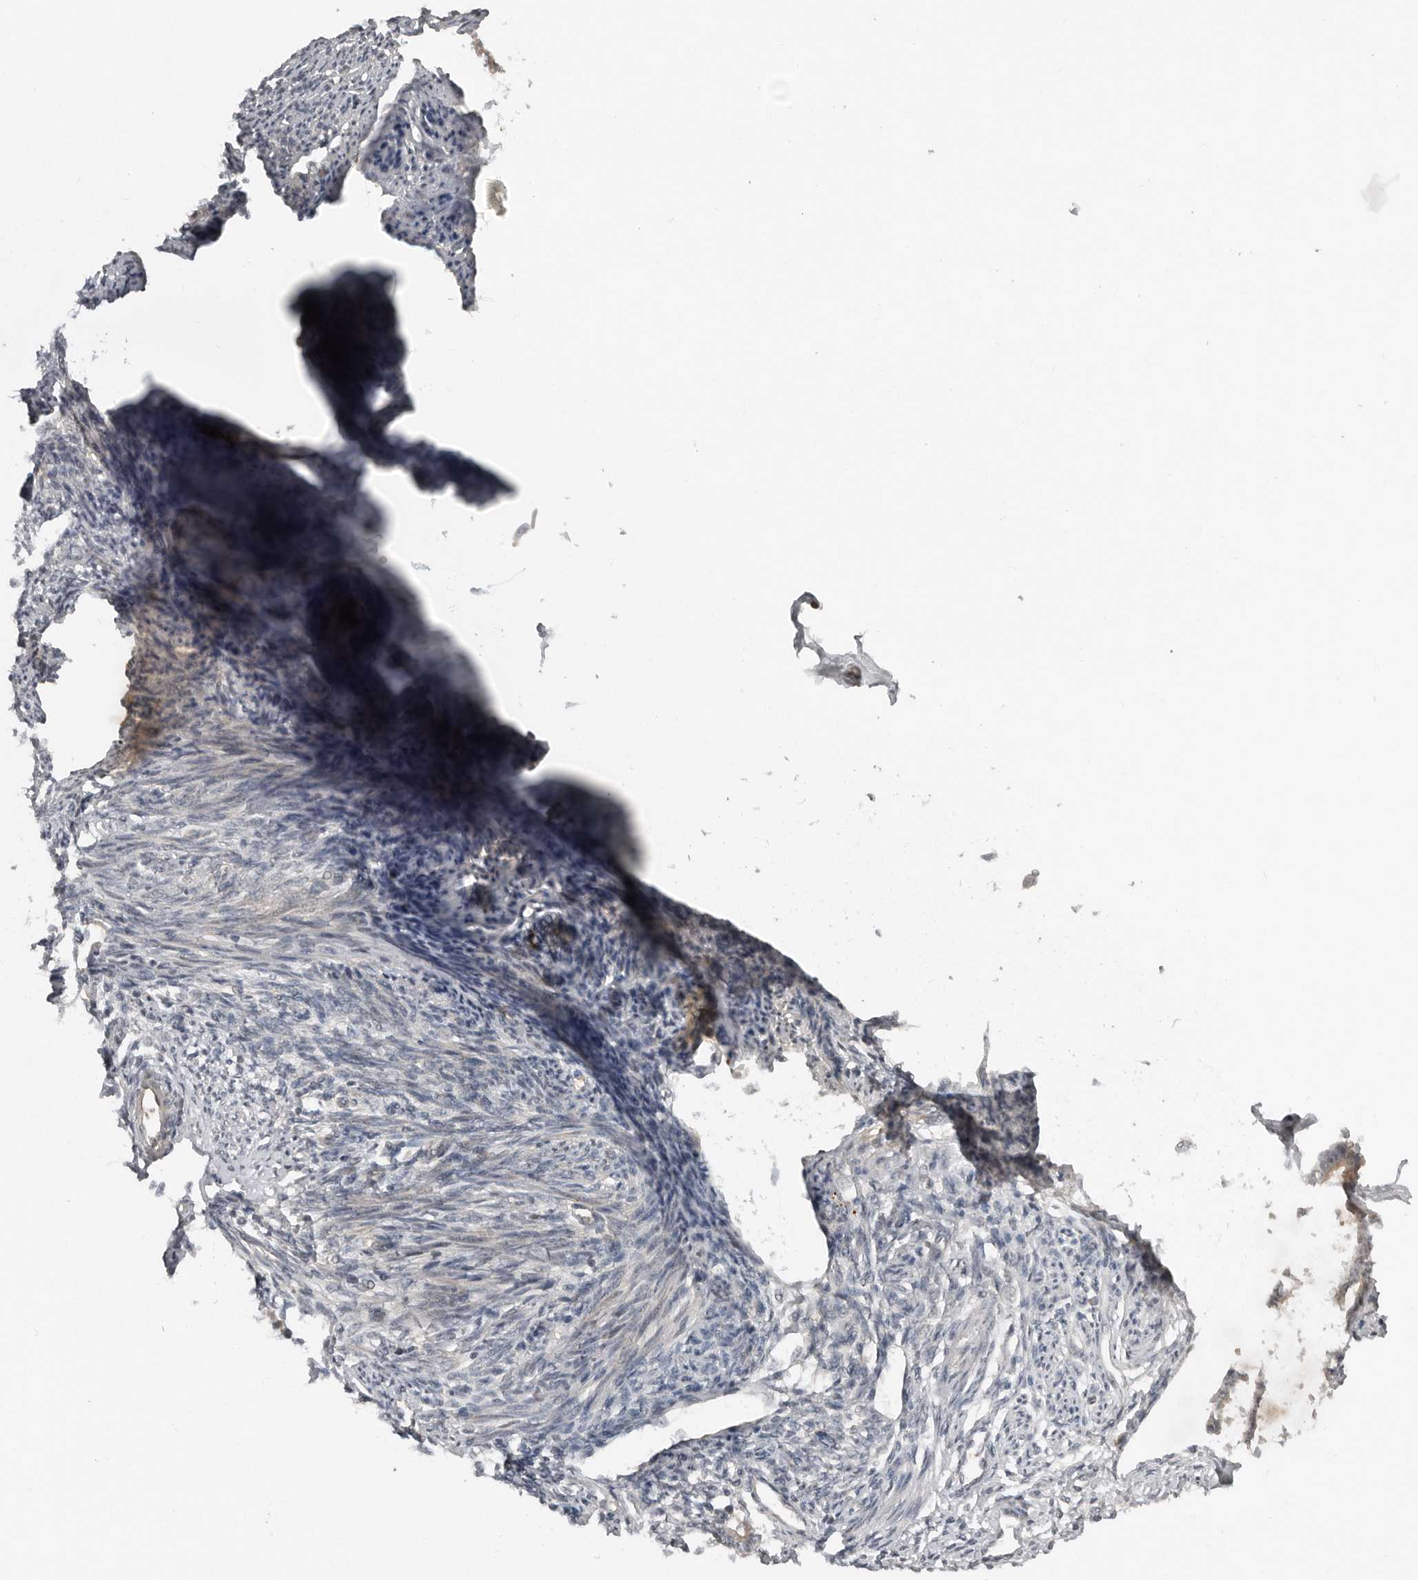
{"staining": {"intensity": "weak", "quantity": "<25%", "location": "cytoplasmic/membranous"}, "tissue": "endometrium", "cell_type": "Cells in endometrial stroma", "image_type": "normal", "snomed": [{"axis": "morphology", "description": "Normal tissue, NOS"}, {"axis": "topography", "description": "Endometrium"}], "caption": "IHC of unremarkable endometrium shows no expression in cells in endometrial stroma.", "gene": "TEAD3", "patient": {"sex": "female", "age": 56}}